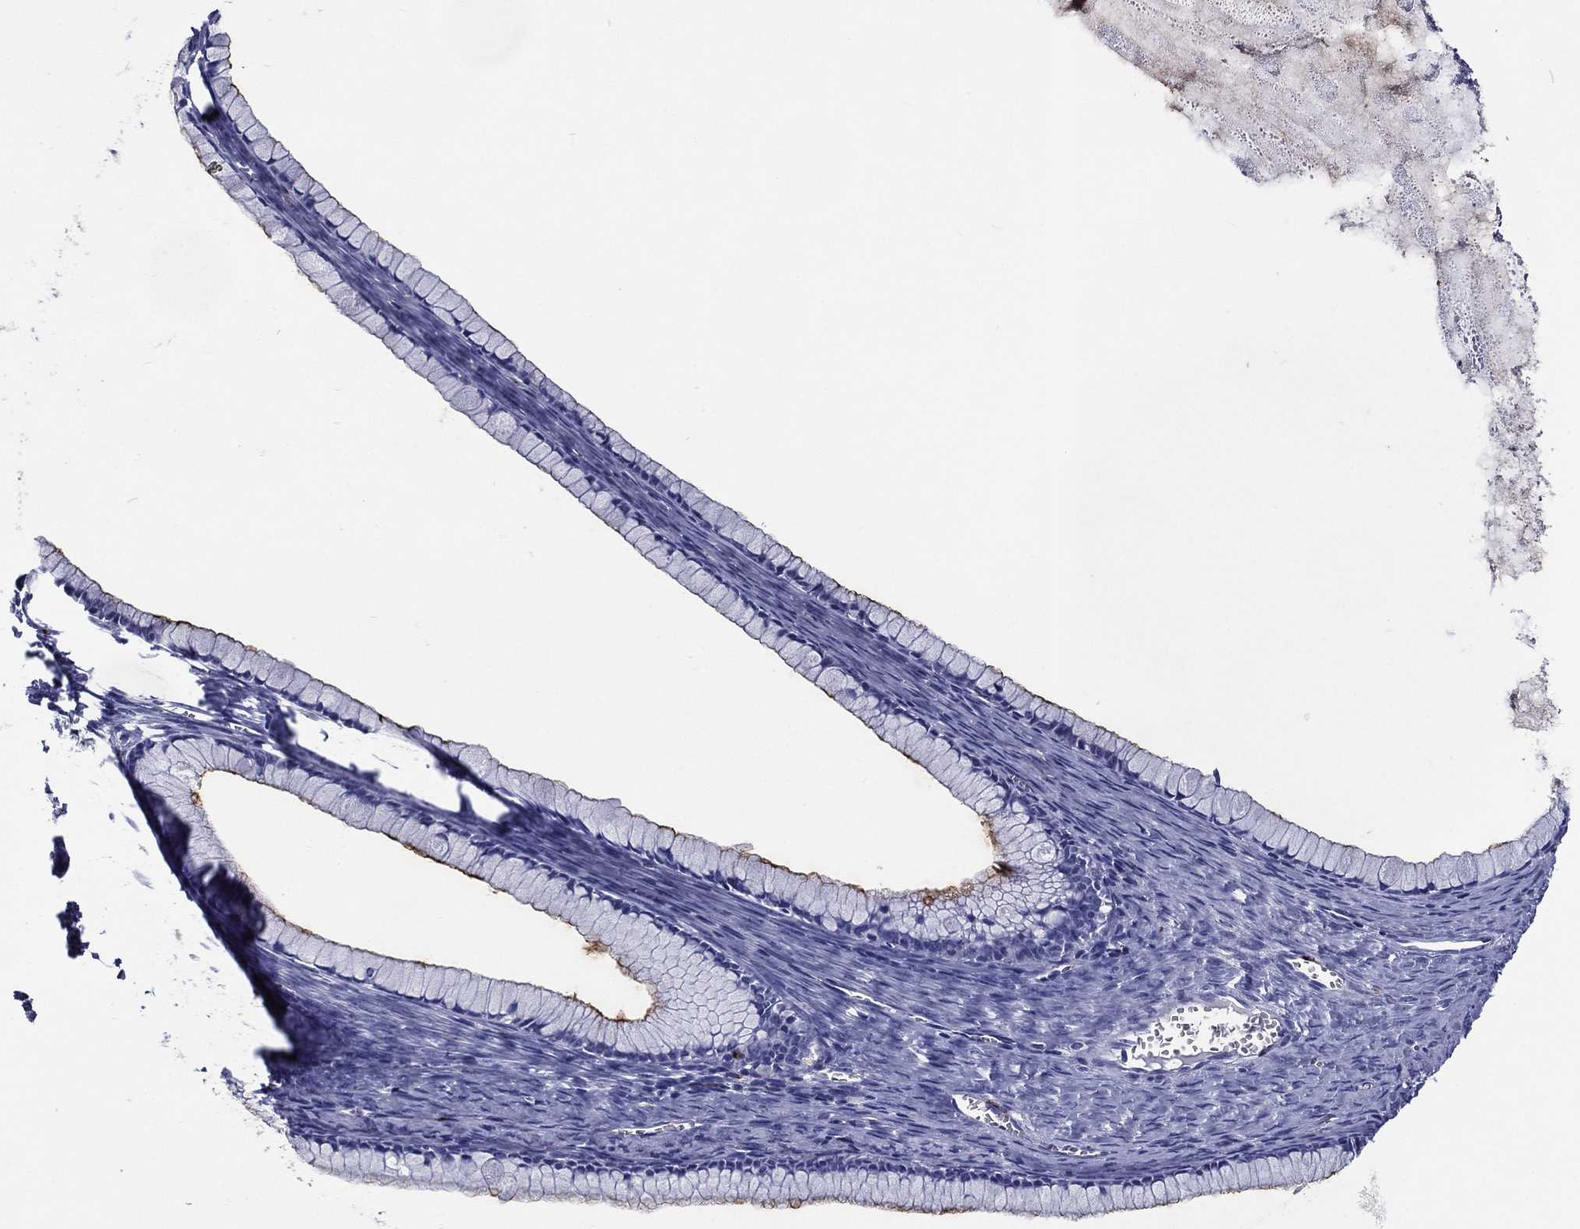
{"staining": {"intensity": "moderate", "quantity": "<25%", "location": "cytoplasmic/membranous"}, "tissue": "ovarian cancer", "cell_type": "Tumor cells", "image_type": "cancer", "snomed": [{"axis": "morphology", "description": "Cystadenocarcinoma, mucinous, NOS"}, {"axis": "topography", "description": "Ovary"}], "caption": "This is an image of immunohistochemistry (IHC) staining of ovarian mucinous cystadenocarcinoma, which shows moderate staining in the cytoplasmic/membranous of tumor cells.", "gene": "ACE2", "patient": {"sex": "female", "age": 41}}